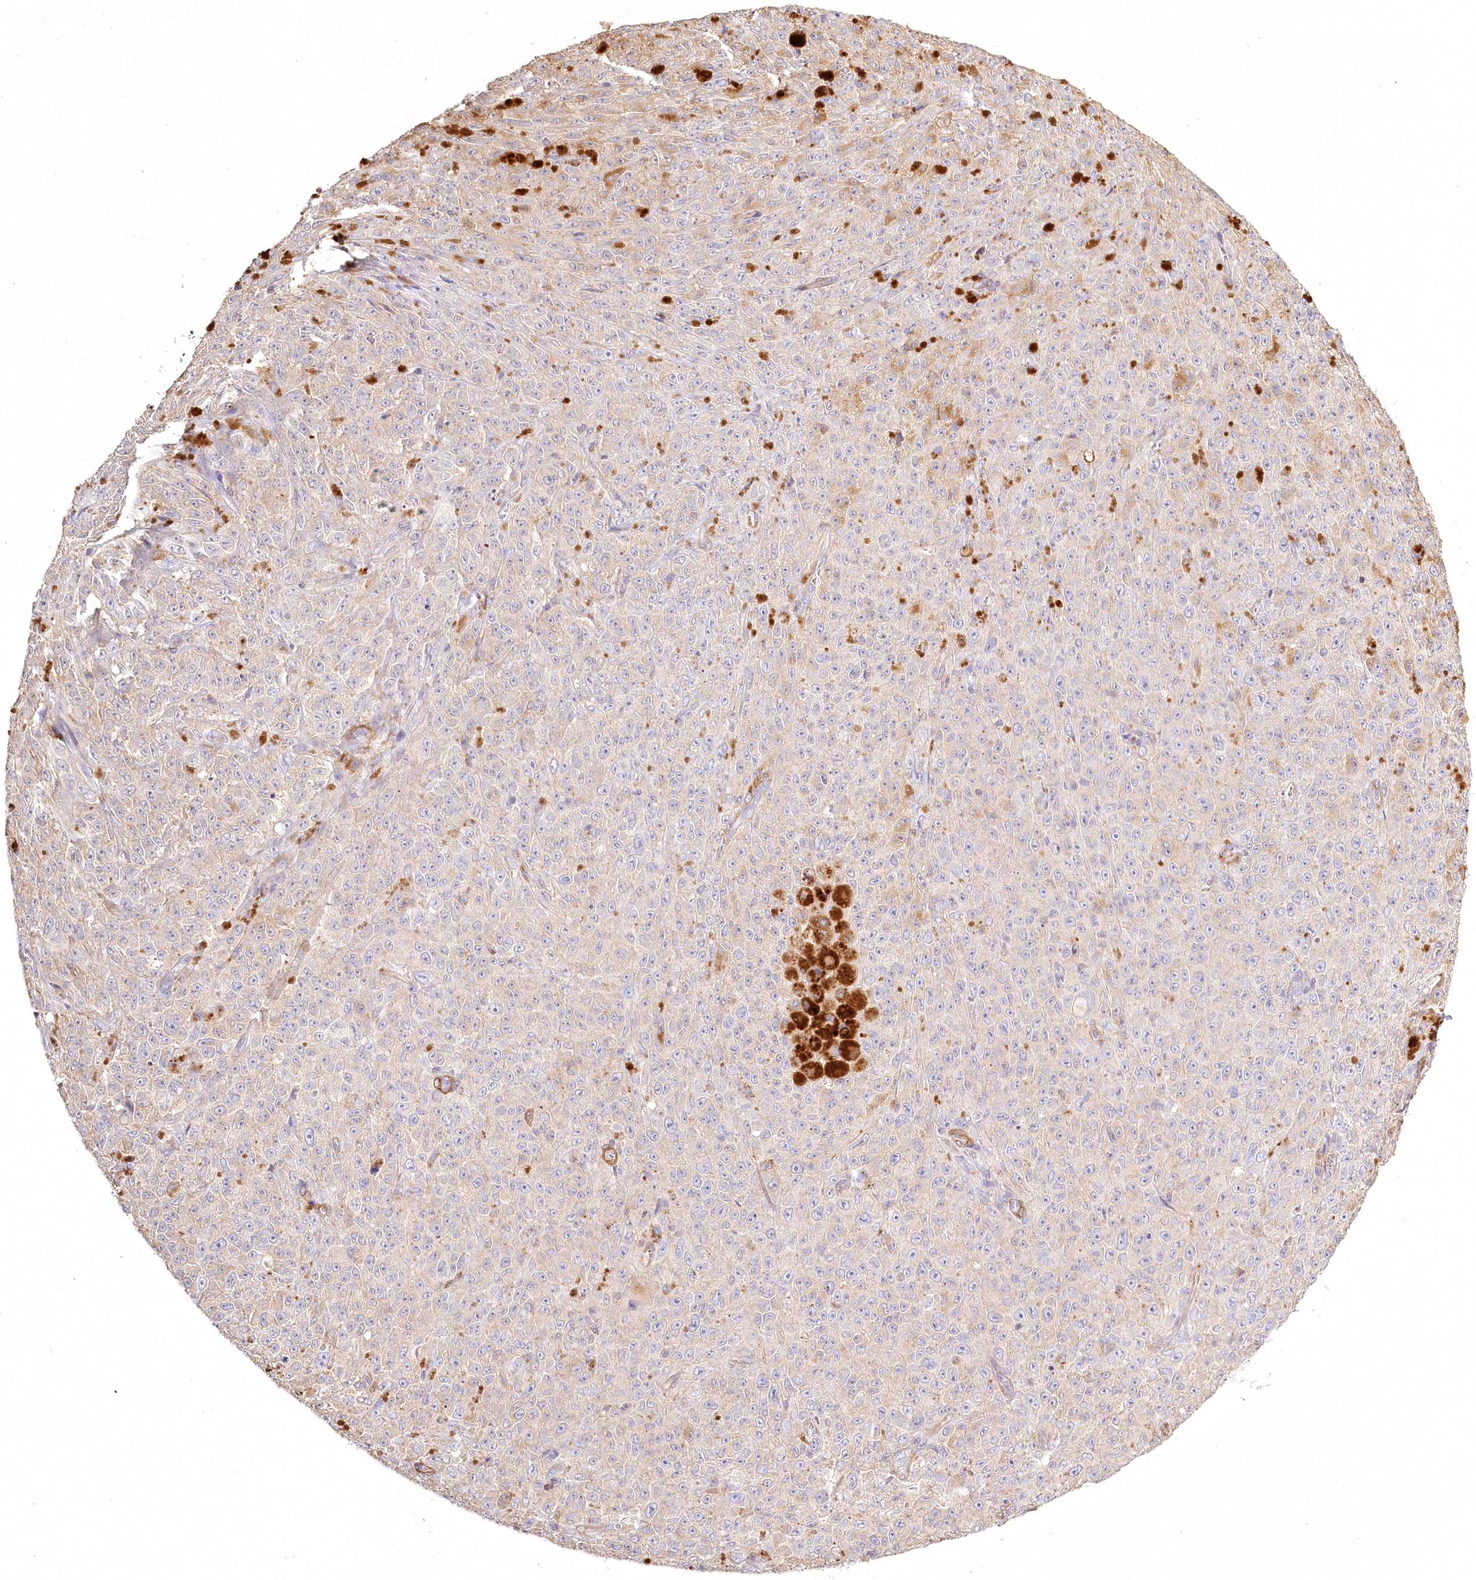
{"staining": {"intensity": "negative", "quantity": "none", "location": "none"}, "tissue": "melanoma", "cell_type": "Tumor cells", "image_type": "cancer", "snomed": [{"axis": "morphology", "description": "Malignant melanoma, NOS"}, {"axis": "topography", "description": "Skin"}], "caption": "Melanoma was stained to show a protein in brown. There is no significant staining in tumor cells.", "gene": "INPP4B", "patient": {"sex": "female", "age": 82}}